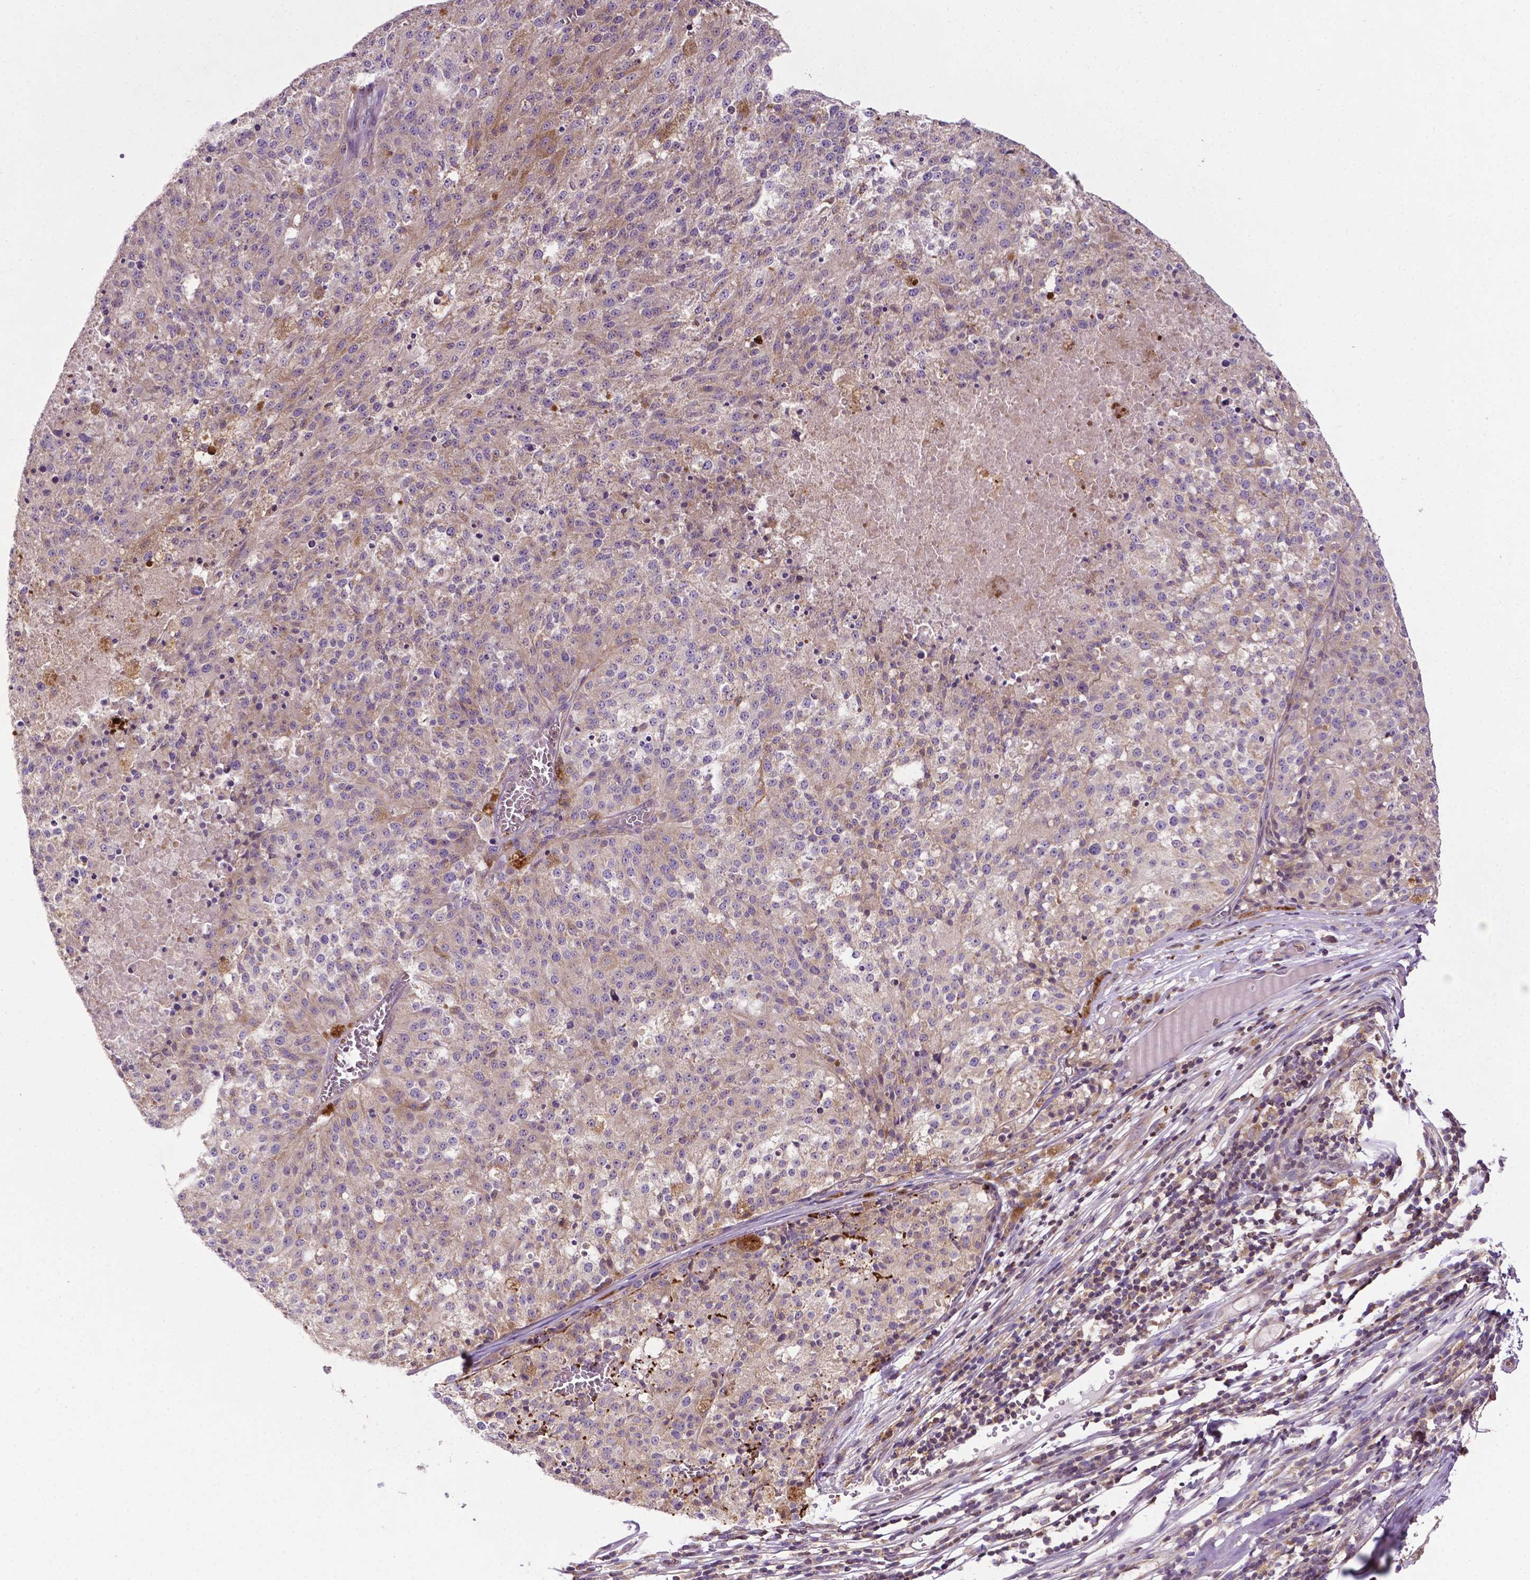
{"staining": {"intensity": "weak", "quantity": "<25%", "location": "cytoplasmic/membranous"}, "tissue": "melanoma", "cell_type": "Tumor cells", "image_type": "cancer", "snomed": [{"axis": "morphology", "description": "Malignant melanoma, Metastatic site"}, {"axis": "topography", "description": "Lymph node"}], "caption": "This is an immunohistochemistry image of malignant melanoma (metastatic site). There is no staining in tumor cells.", "gene": "SPNS2", "patient": {"sex": "female", "age": 64}}